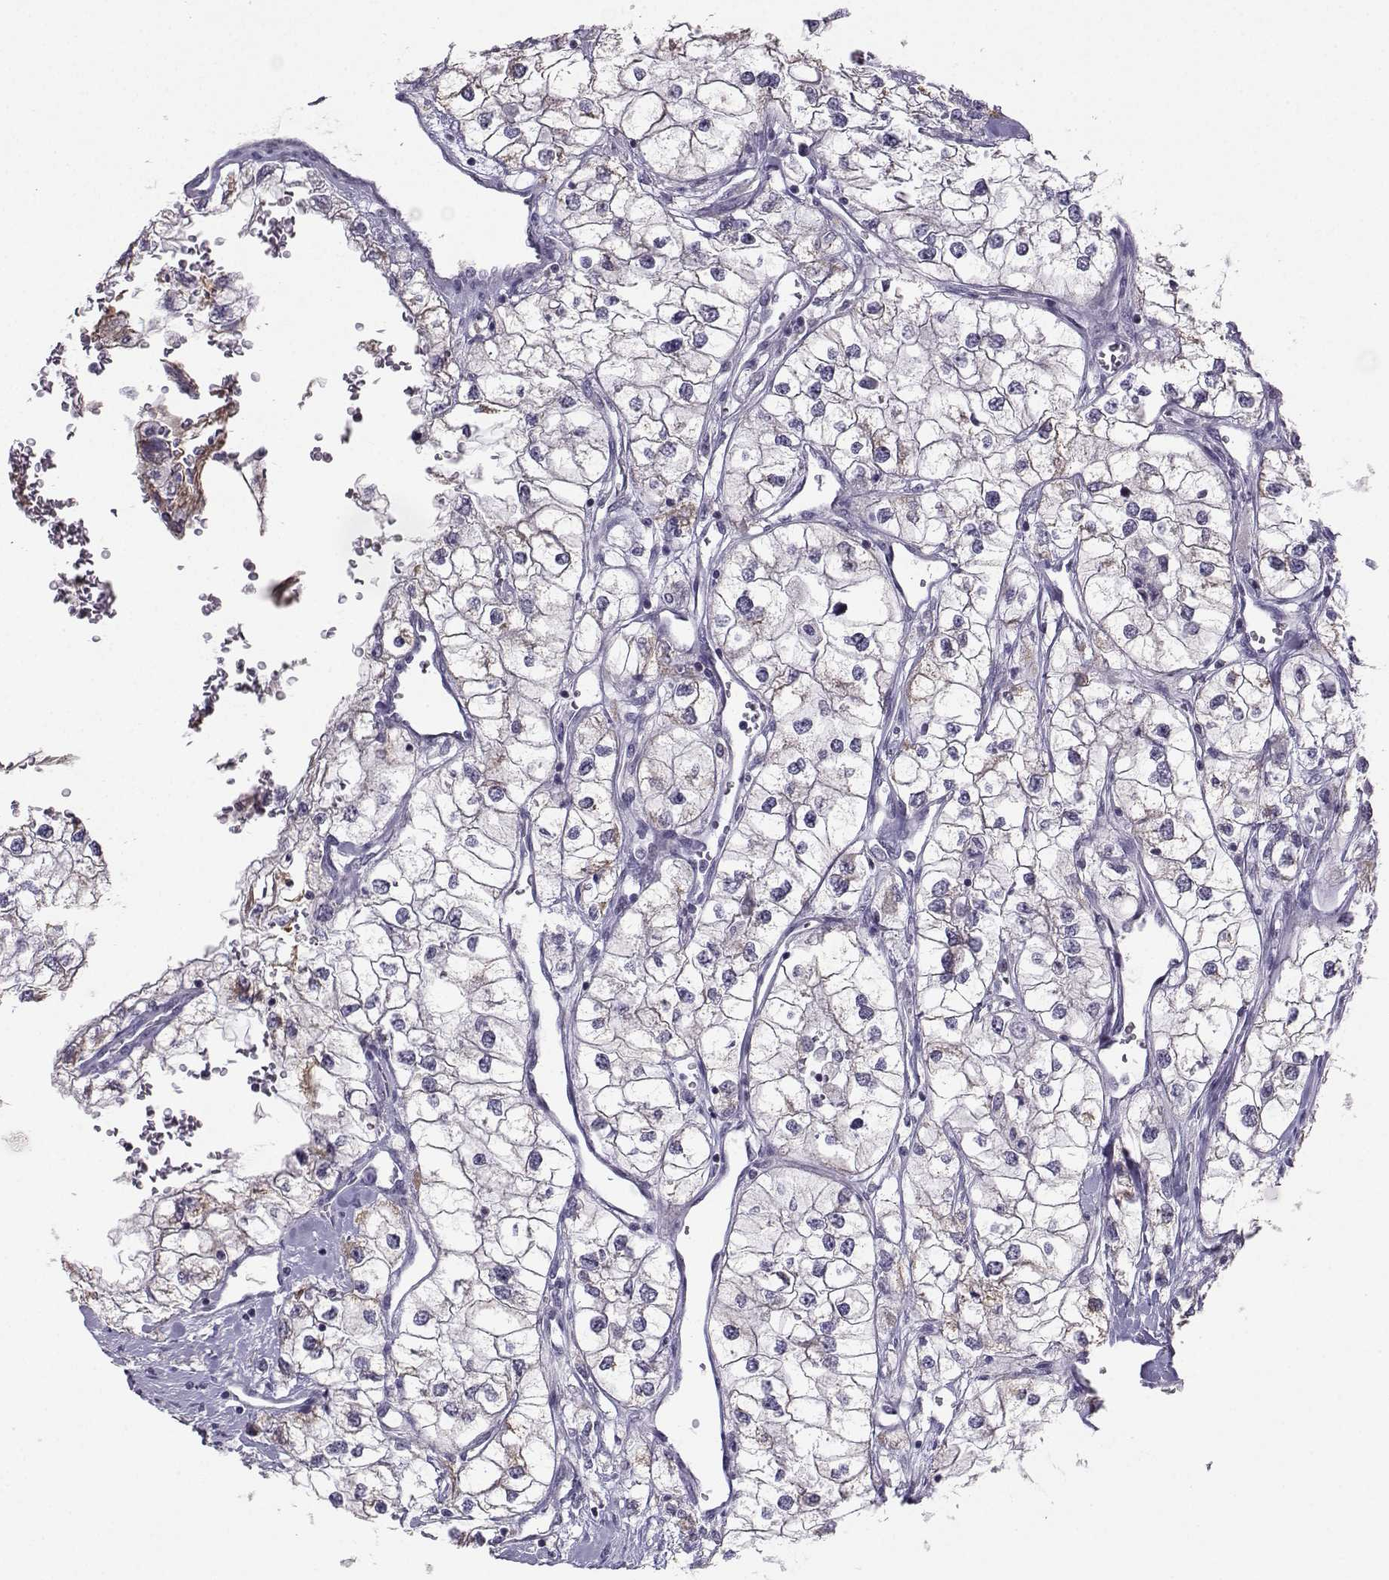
{"staining": {"intensity": "negative", "quantity": "none", "location": "none"}, "tissue": "renal cancer", "cell_type": "Tumor cells", "image_type": "cancer", "snomed": [{"axis": "morphology", "description": "Adenocarcinoma, NOS"}, {"axis": "topography", "description": "Kidney"}], "caption": "A micrograph of renal cancer (adenocarcinoma) stained for a protein displays no brown staining in tumor cells.", "gene": "LHX1", "patient": {"sex": "male", "age": 59}}